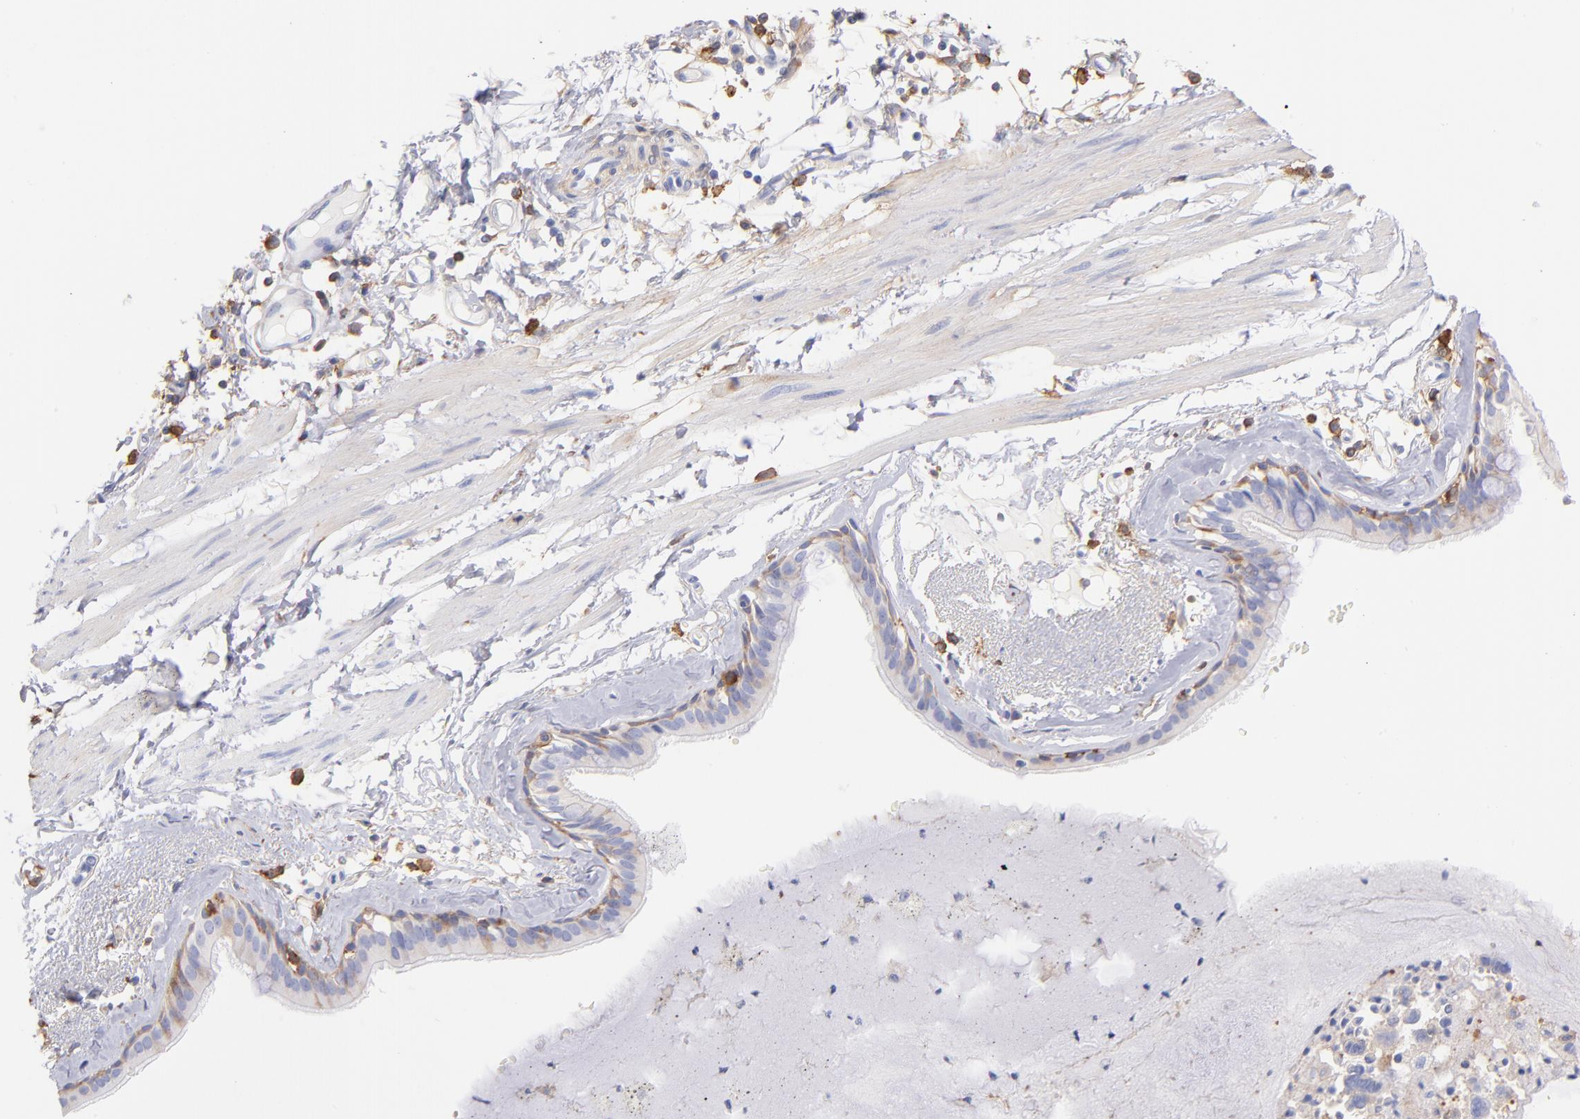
{"staining": {"intensity": "moderate", "quantity": "<25%", "location": "cytoplasmic/membranous"}, "tissue": "bronchus", "cell_type": "Respiratory epithelial cells", "image_type": "normal", "snomed": [{"axis": "morphology", "description": "Normal tissue, NOS"}, {"axis": "topography", "description": "Bronchus"}, {"axis": "topography", "description": "Lung"}], "caption": "Respiratory epithelial cells display low levels of moderate cytoplasmic/membranous expression in about <25% of cells in benign human bronchus.", "gene": "PRKCA", "patient": {"sex": "female", "age": 56}}